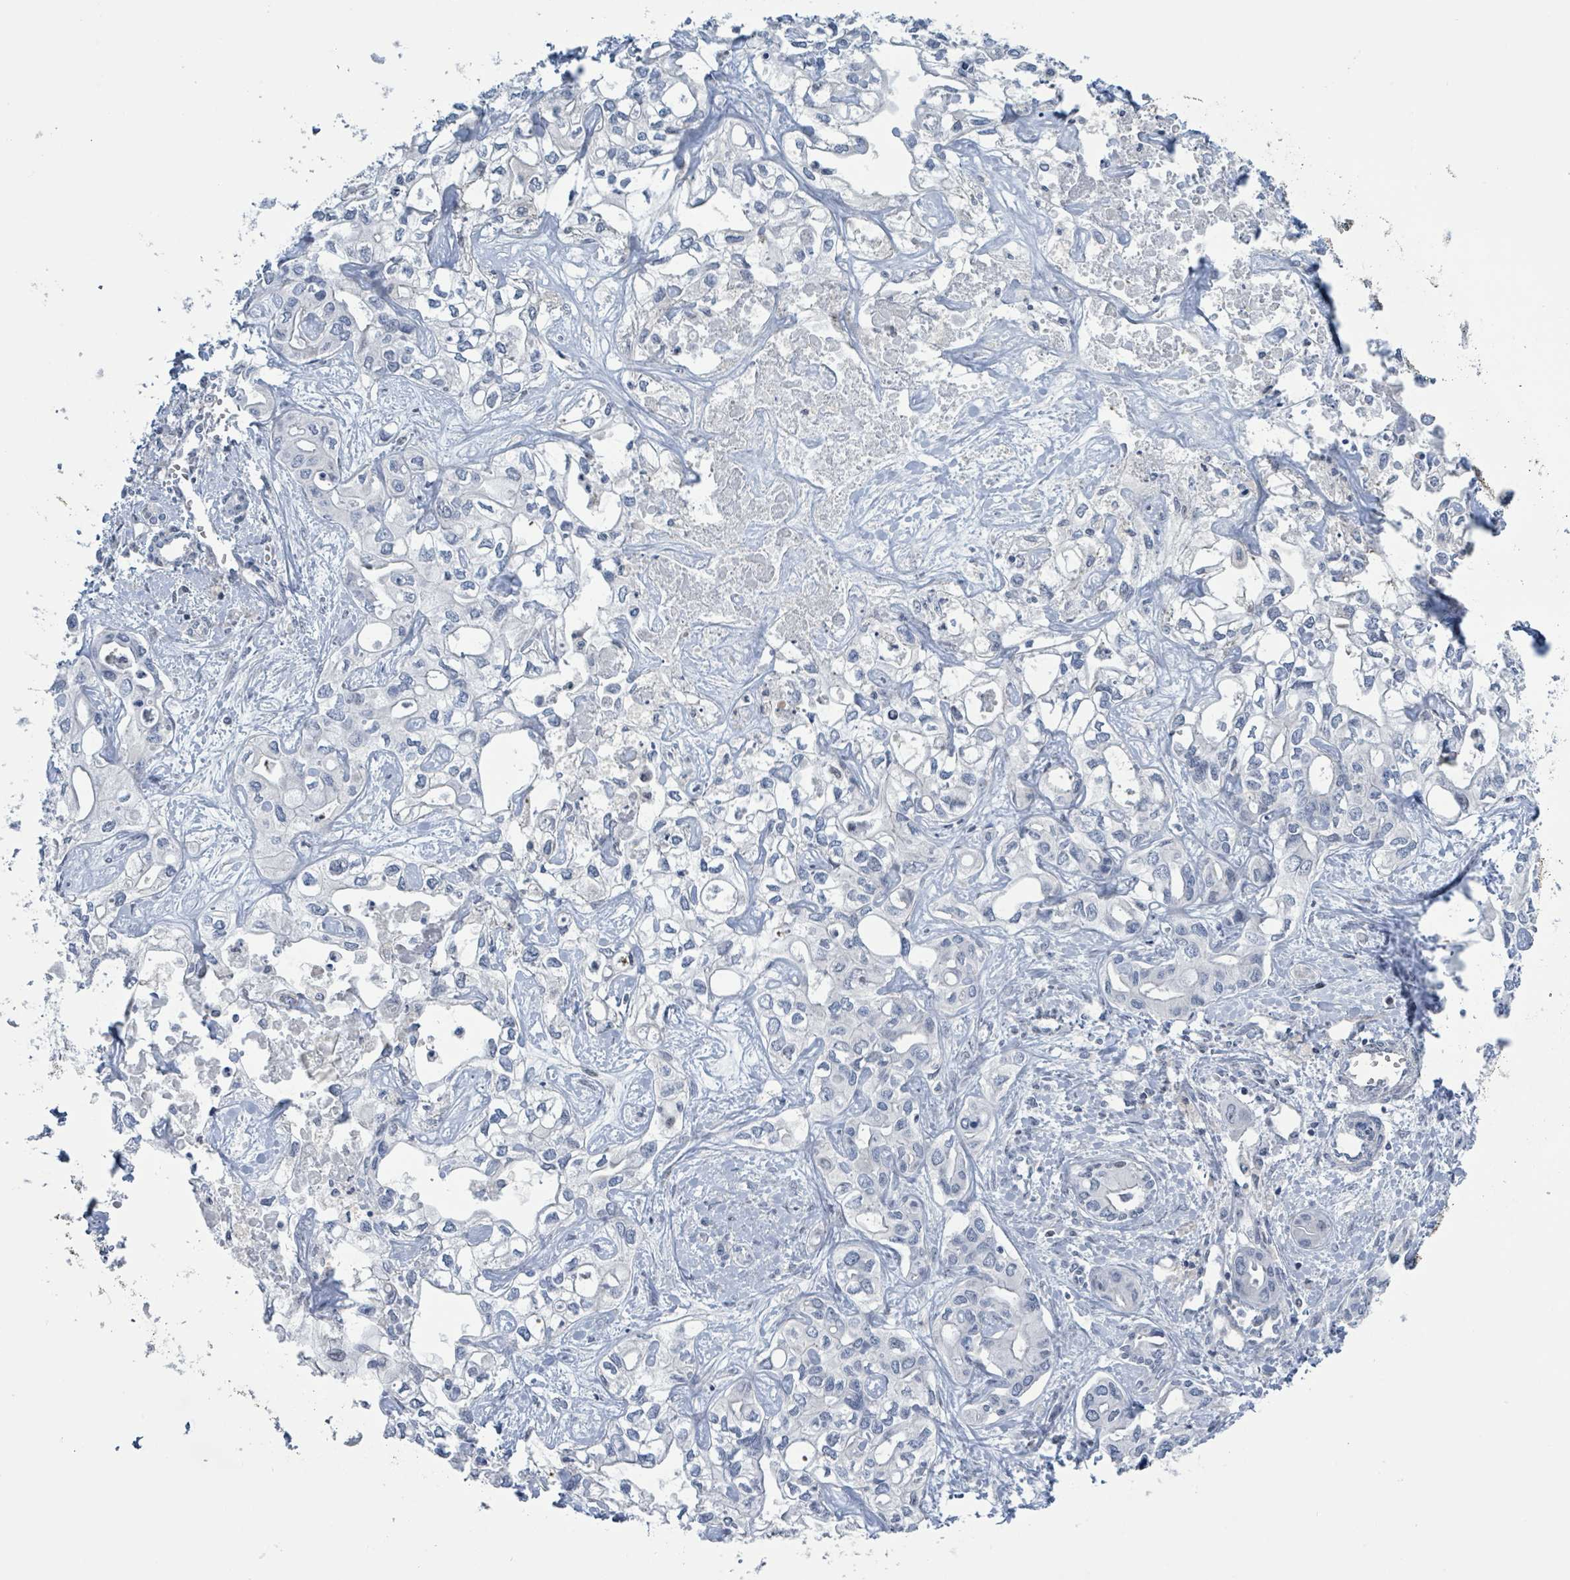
{"staining": {"intensity": "negative", "quantity": "none", "location": "none"}, "tissue": "liver cancer", "cell_type": "Tumor cells", "image_type": "cancer", "snomed": [{"axis": "morphology", "description": "Cholangiocarcinoma"}, {"axis": "topography", "description": "Liver"}], "caption": "This histopathology image is of cholangiocarcinoma (liver) stained with immunohistochemistry to label a protein in brown with the nuclei are counter-stained blue. There is no staining in tumor cells.", "gene": "DGKZ", "patient": {"sex": "female", "age": 64}}